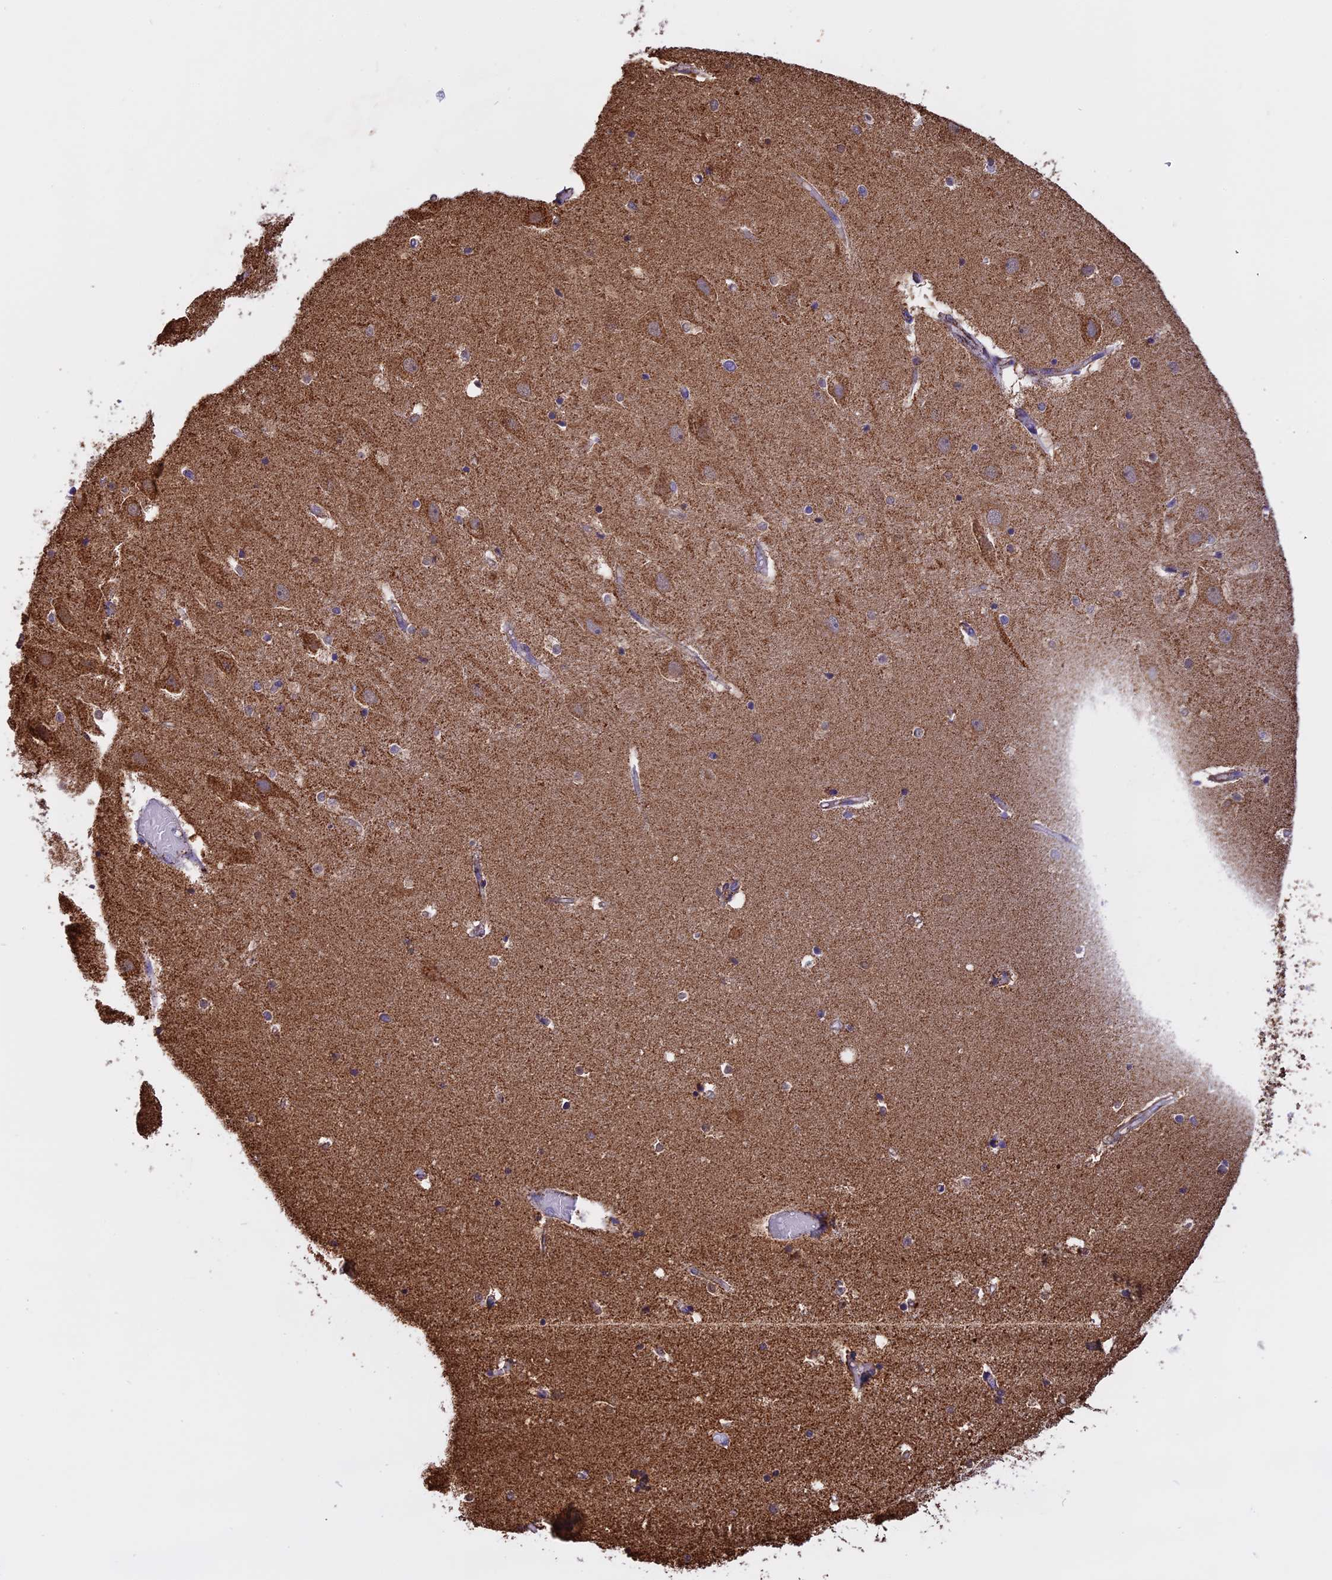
{"staining": {"intensity": "negative", "quantity": "none", "location": "none"}, "tissue": "hippocampus", "cell_type": "Glial cells", "image_type": "normal", "snomed": [{"axis": "morphology", "description": "Normal tissue, NOS"}, {"axis": "topography", "description": "Hippocampus"}], "caption": "The IHC histopathology image has no significant staining in glial cells of hippocampus. (DAB (3,3'-diaminobenzidine) immunohistochemistry (IHC) with hematoxylin counter stain).", "gene": "KCNG1", "patient": {"sex": "female", "age": 52}}